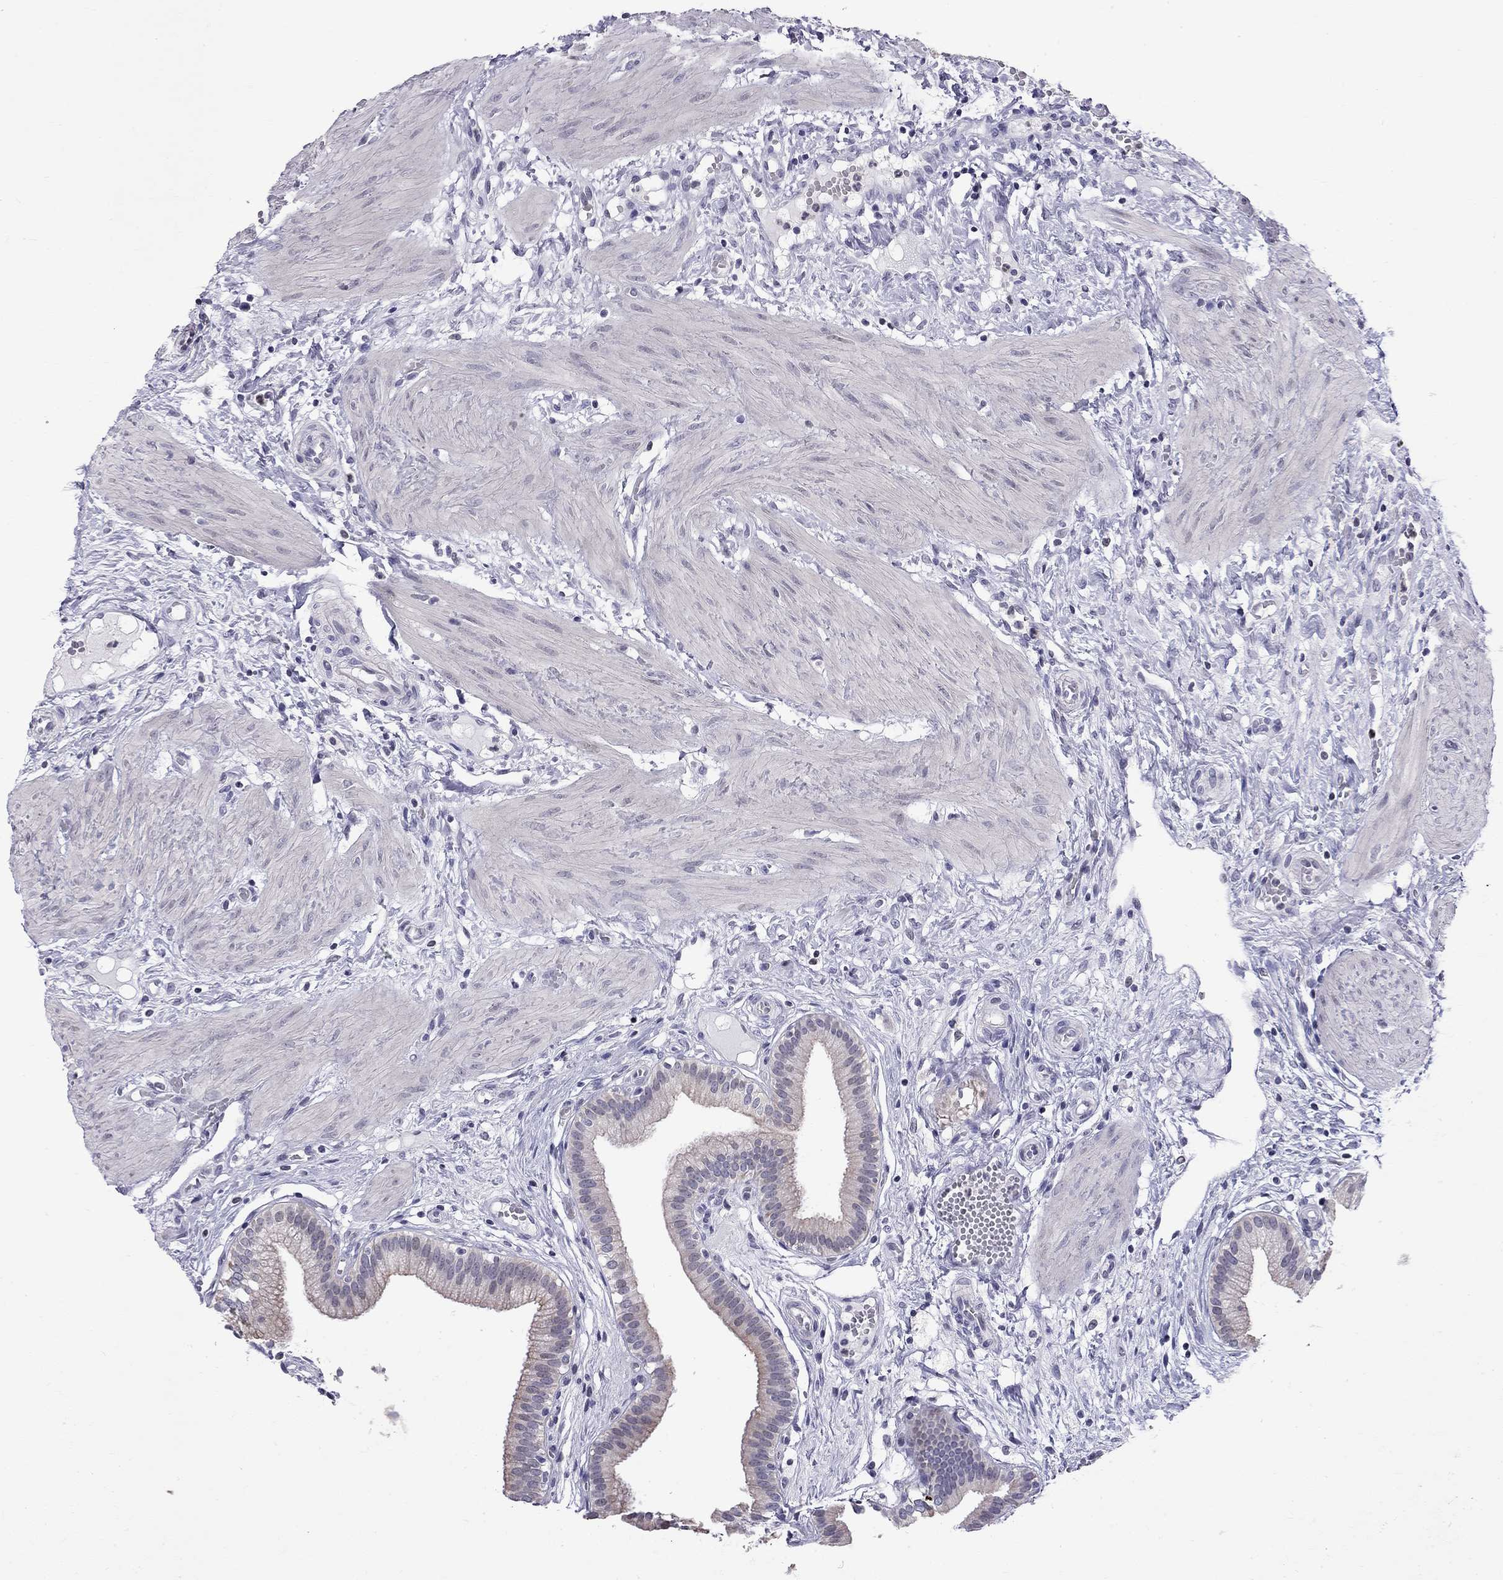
{"staining": {"intensity": "moderate", "quantity": "<25%", "location": "cytoplasmic/membranous"}, "tissue": "gallbladder", "cell_type": "Glandular cells", "image_type": "normal", "snomed": [{"axis": "morphology", "description": "Normal tissue, NOS"}, {"axis": "topography", "description": "Gallbladder"}], "caption": "Immunohistochemical staining of benign human gallbladder reveals <25% levels of moderate cytoplasmic/membranous protein expression in about <25% of glandular cells.", "gene": "MUC15", "patient": {"sex": "female", "age": 24}}